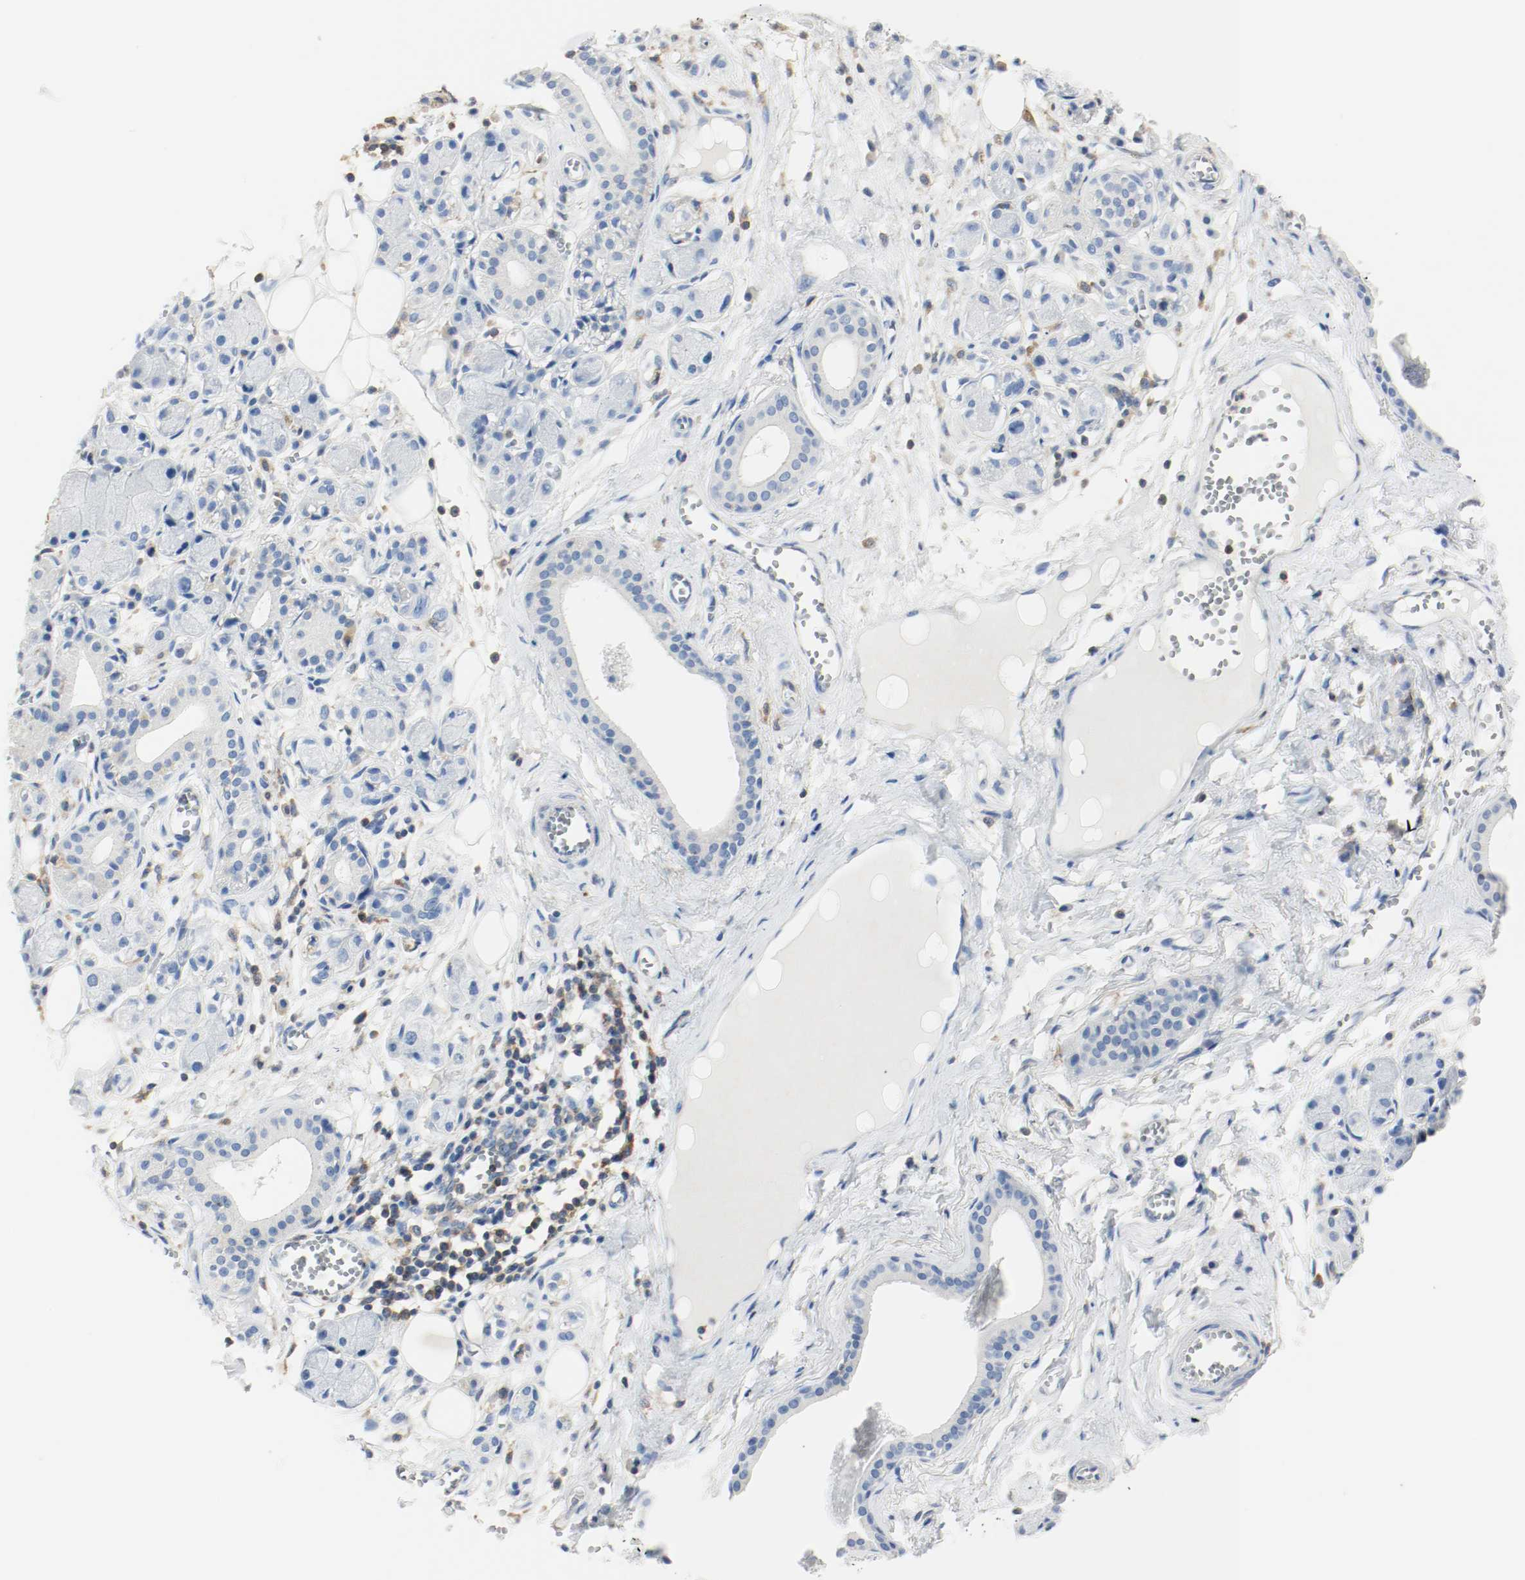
{"staining": {"intensity": "negative", "quantity": "none", "location": "none"}, "tissue": "soft tissue", "cell_type": "Chondrocytes", "image_type": "normal", "snomed": [{"axis": "morphology", "description": "Normal tissue, NOS"}, {"axis": "morphology", "description": "Inflammation, NOS"}, {"axis": "topography", "description": "Vascular tissue"}, {"axis": "topography", "description": "Salivary gland"}], "caption": "DAB immunohistochemical staining of normal human soft tissue demonstrates no significant staining in chondrocytes.", "gene": "ARPC1B", "patient": {"sex": "female", "age": 75}}